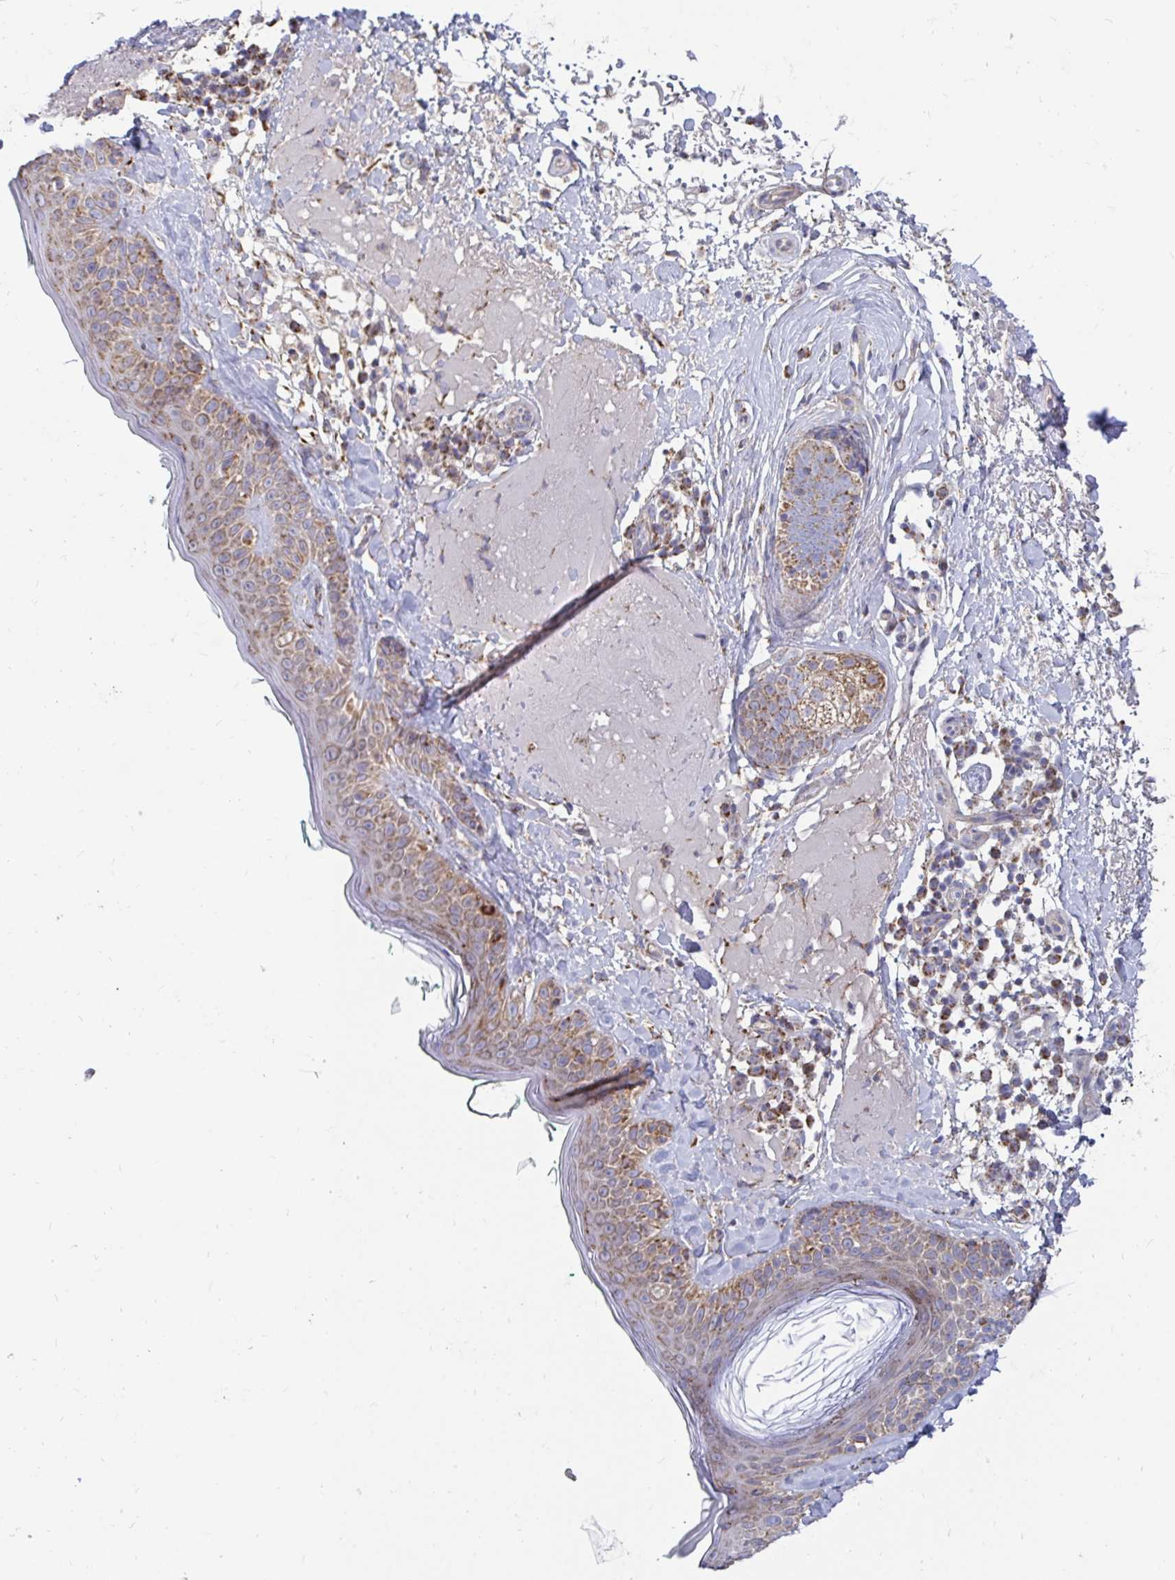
{"staining": {"intensity": "negative", "quantity": "none", "location": "none"}, "tissue": "skin", "cell_type": "Fibroblasts", "image_type": "normal", "snomed": [{"axis": "morphology", "description": "Normal tissue, NOS"}, {"axis": "topography", "description": "Skin"}], "caption": "High power microscopy histopathology image of an immunohistochemistry (IHC) image of unremarkable skin, revealing no significant positivity in fibroblasts. (DAB immunohistochemistry with hematoxylin counter stain).", "gene": "OR10R2", "patient": {"sex": "male", "age": 73}}